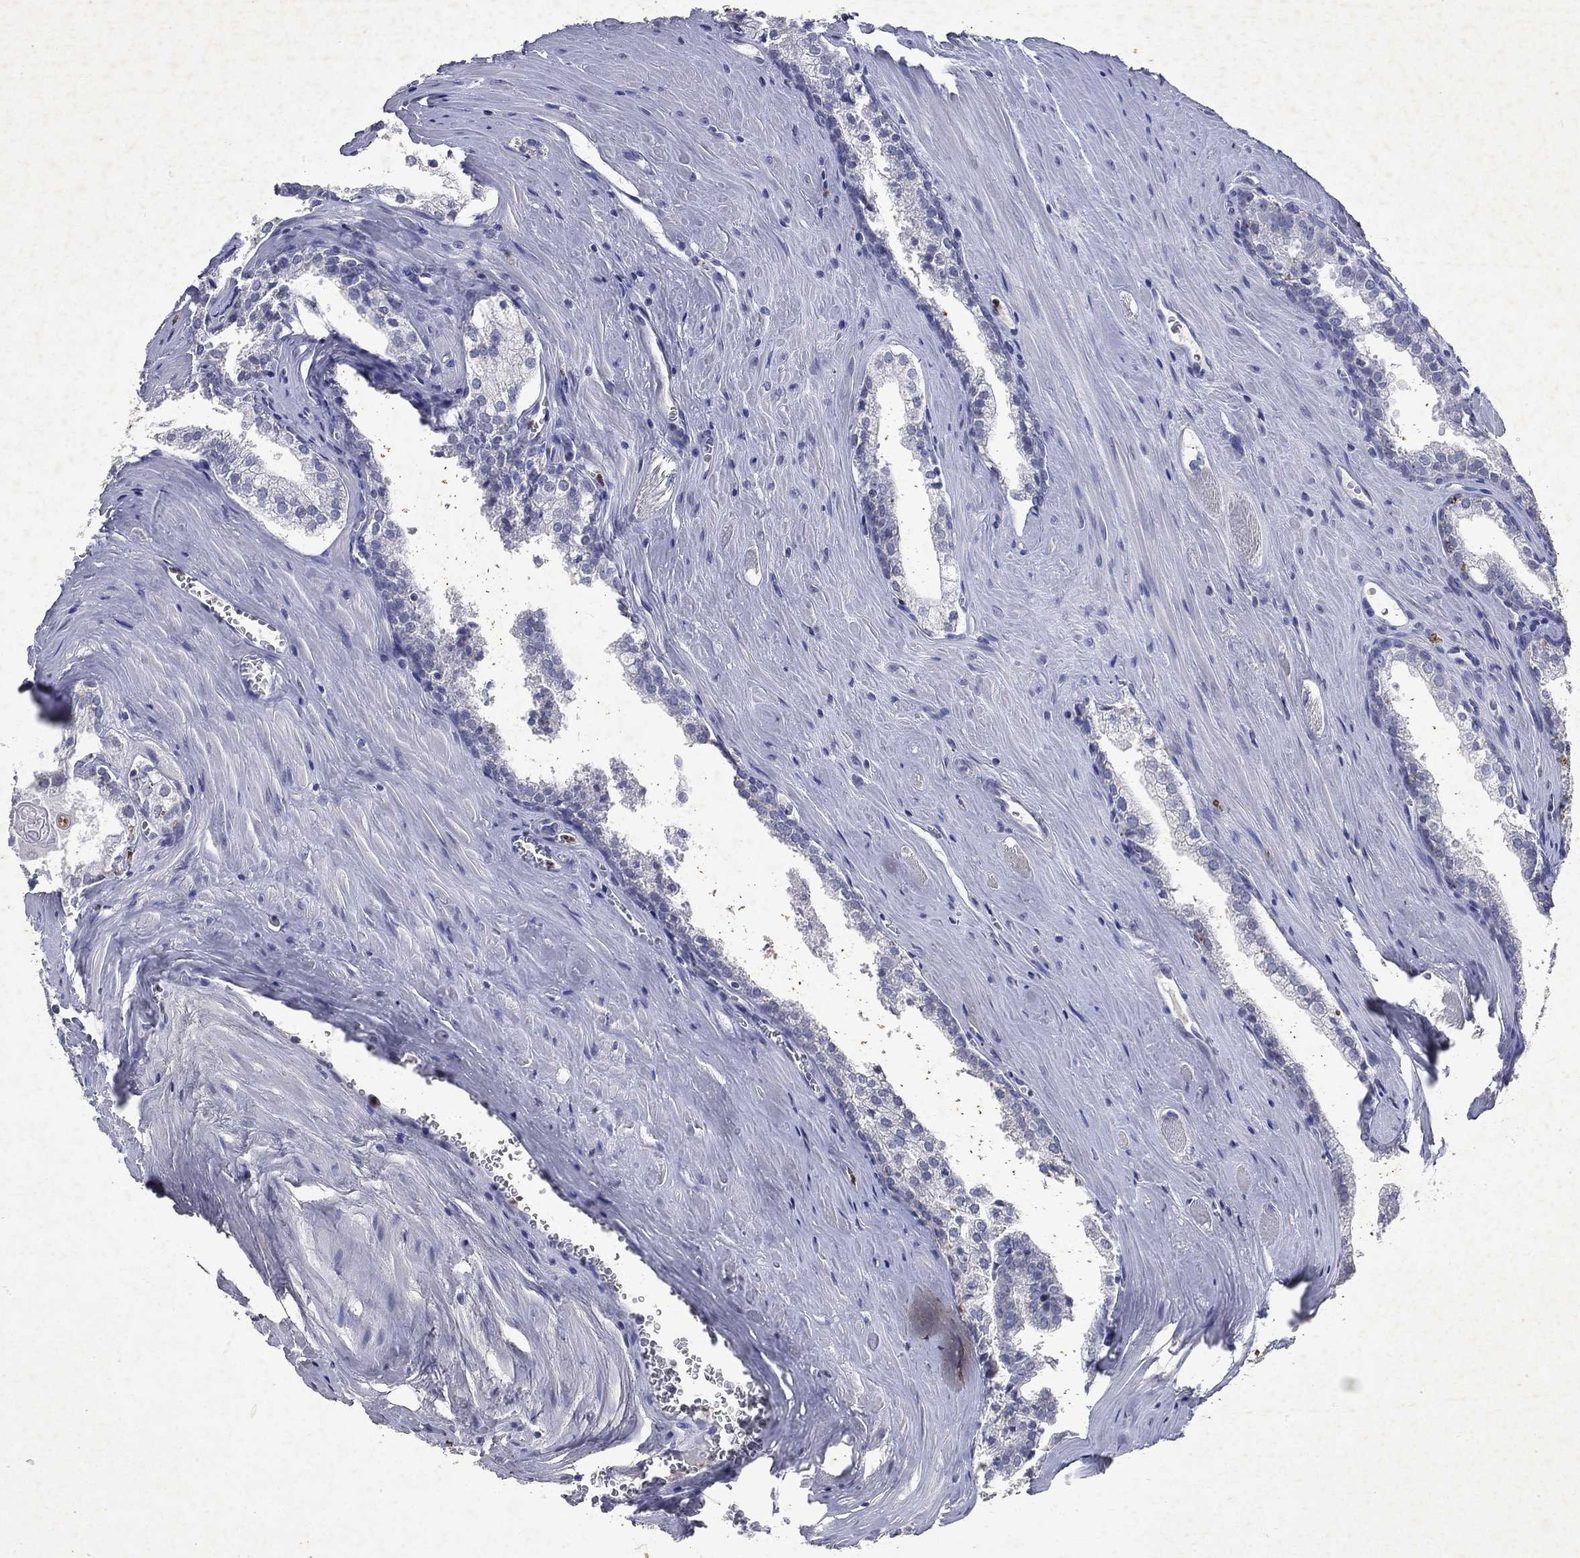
{"staining": {"intensity": "negative", "quantity": "none", "location": "none"}, "tissue": "prostate cancer", "cell_type": "Tumor cells", "image_type": "cancer", "snomed": [{"axis": "morphology", "description": "Adenocarcinoma, NOS"}, {"axis": "topography", "description": "Prostate"}], "caption": "An IHC image of prostate cancer is shown. There is no staining in tumor cells of prostate cancer. Nuclei are stained in blue.", "gene": "SLC34A2", "patient": {"sex": "male", "age": 72}}